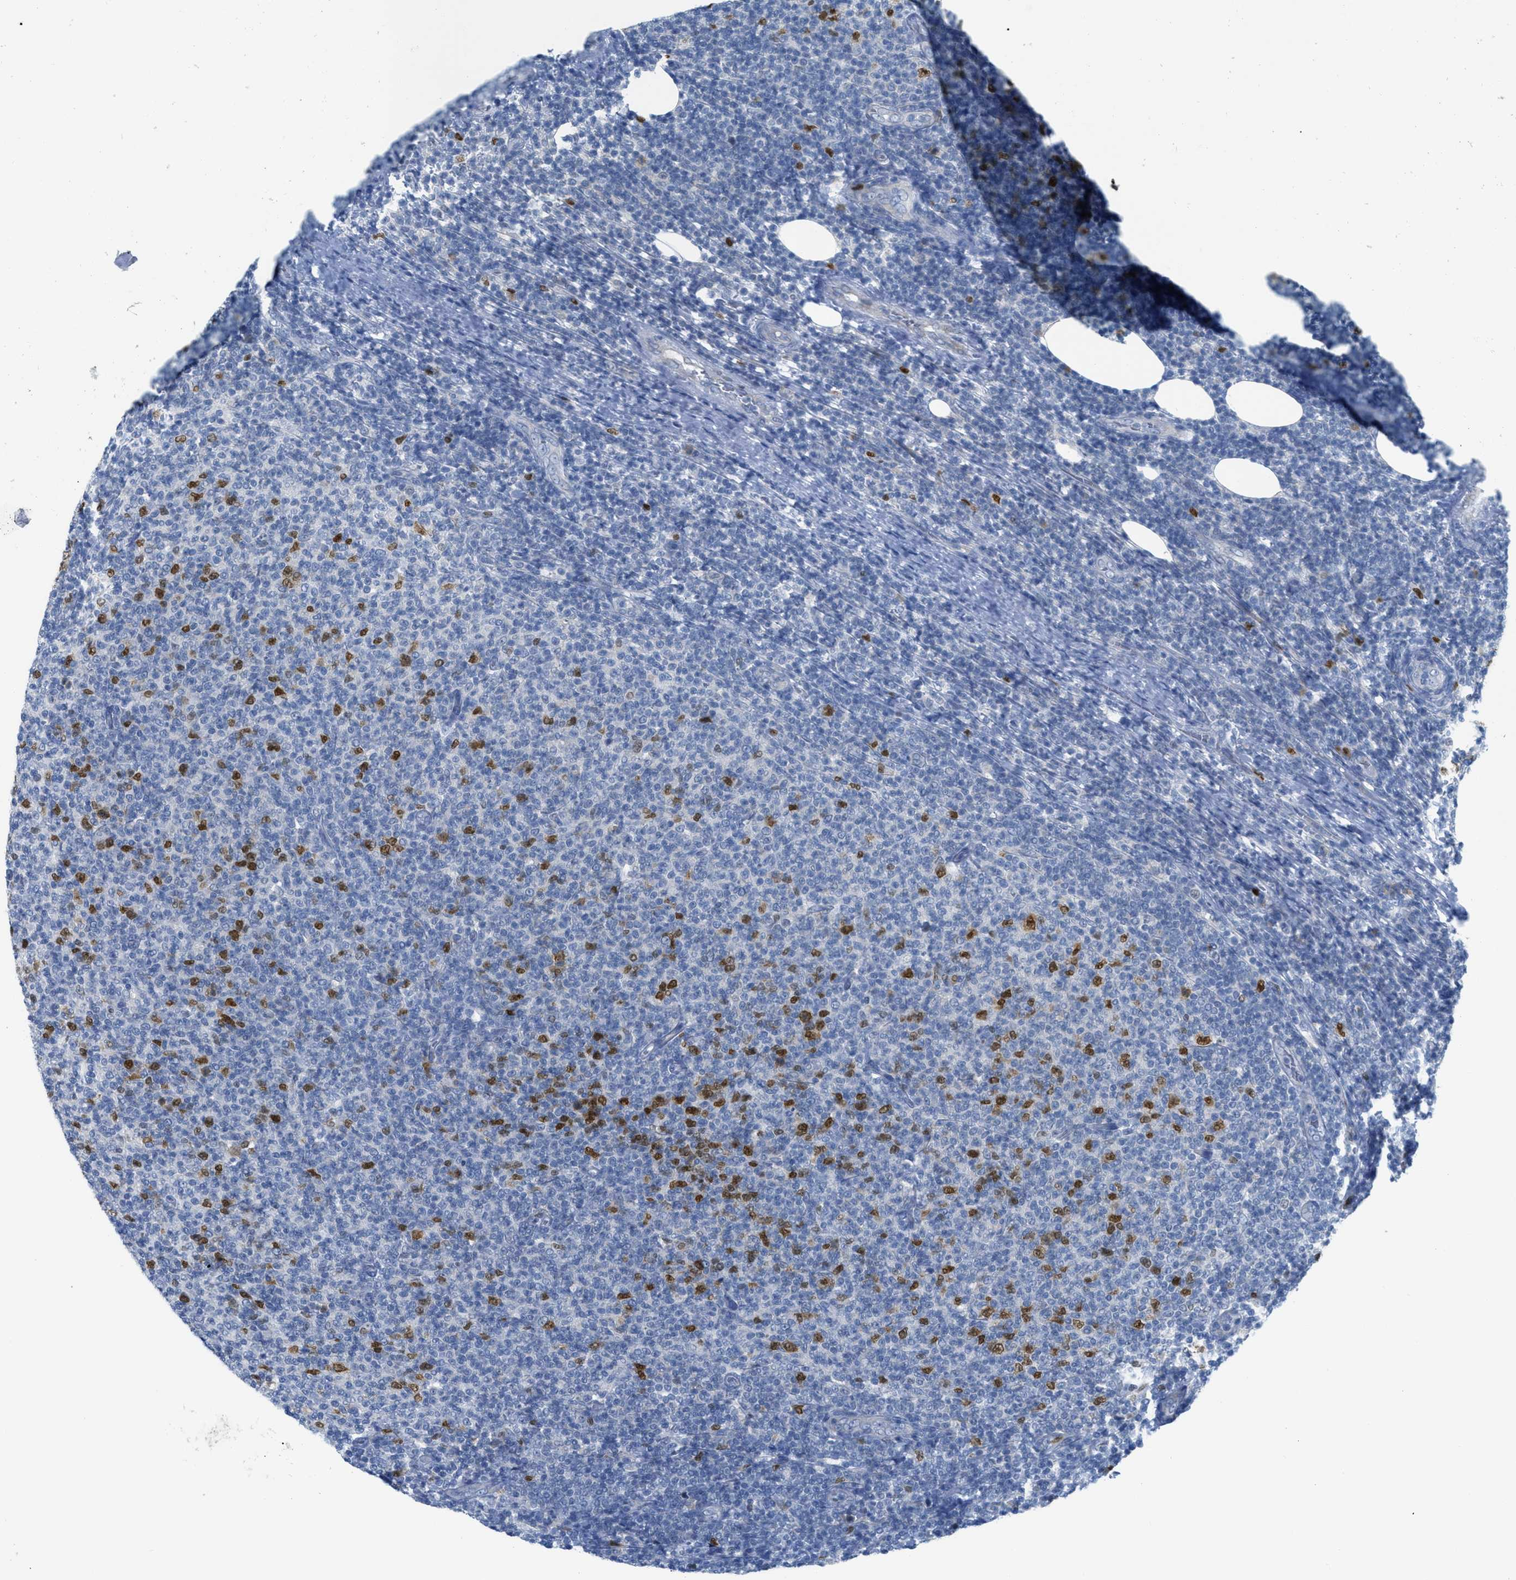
{"staining": {"intensity": "negative", "quantity": "none", "location": "none"}, "tissue": "lymphoma", "cell_type": "Tumor cells", "image_type": "cancer", "snomed": [{"axis": "morphology", "description": "Malignant lymphoma, non-Hodgkin's type, Low grade"}, {"axis": "topography", "description": "Lymph node"}], "caption": "An immunohistochemistry (IHC) micrograph of low-grade malignant lymphoma, non-Hodgkin's type is shown. There is no staining in tumor cells of low-grade malignant lymphoma, non-Hodgkin's type.", "gene": "ORC6", "patient": {"sex": "male", "age": 66}}